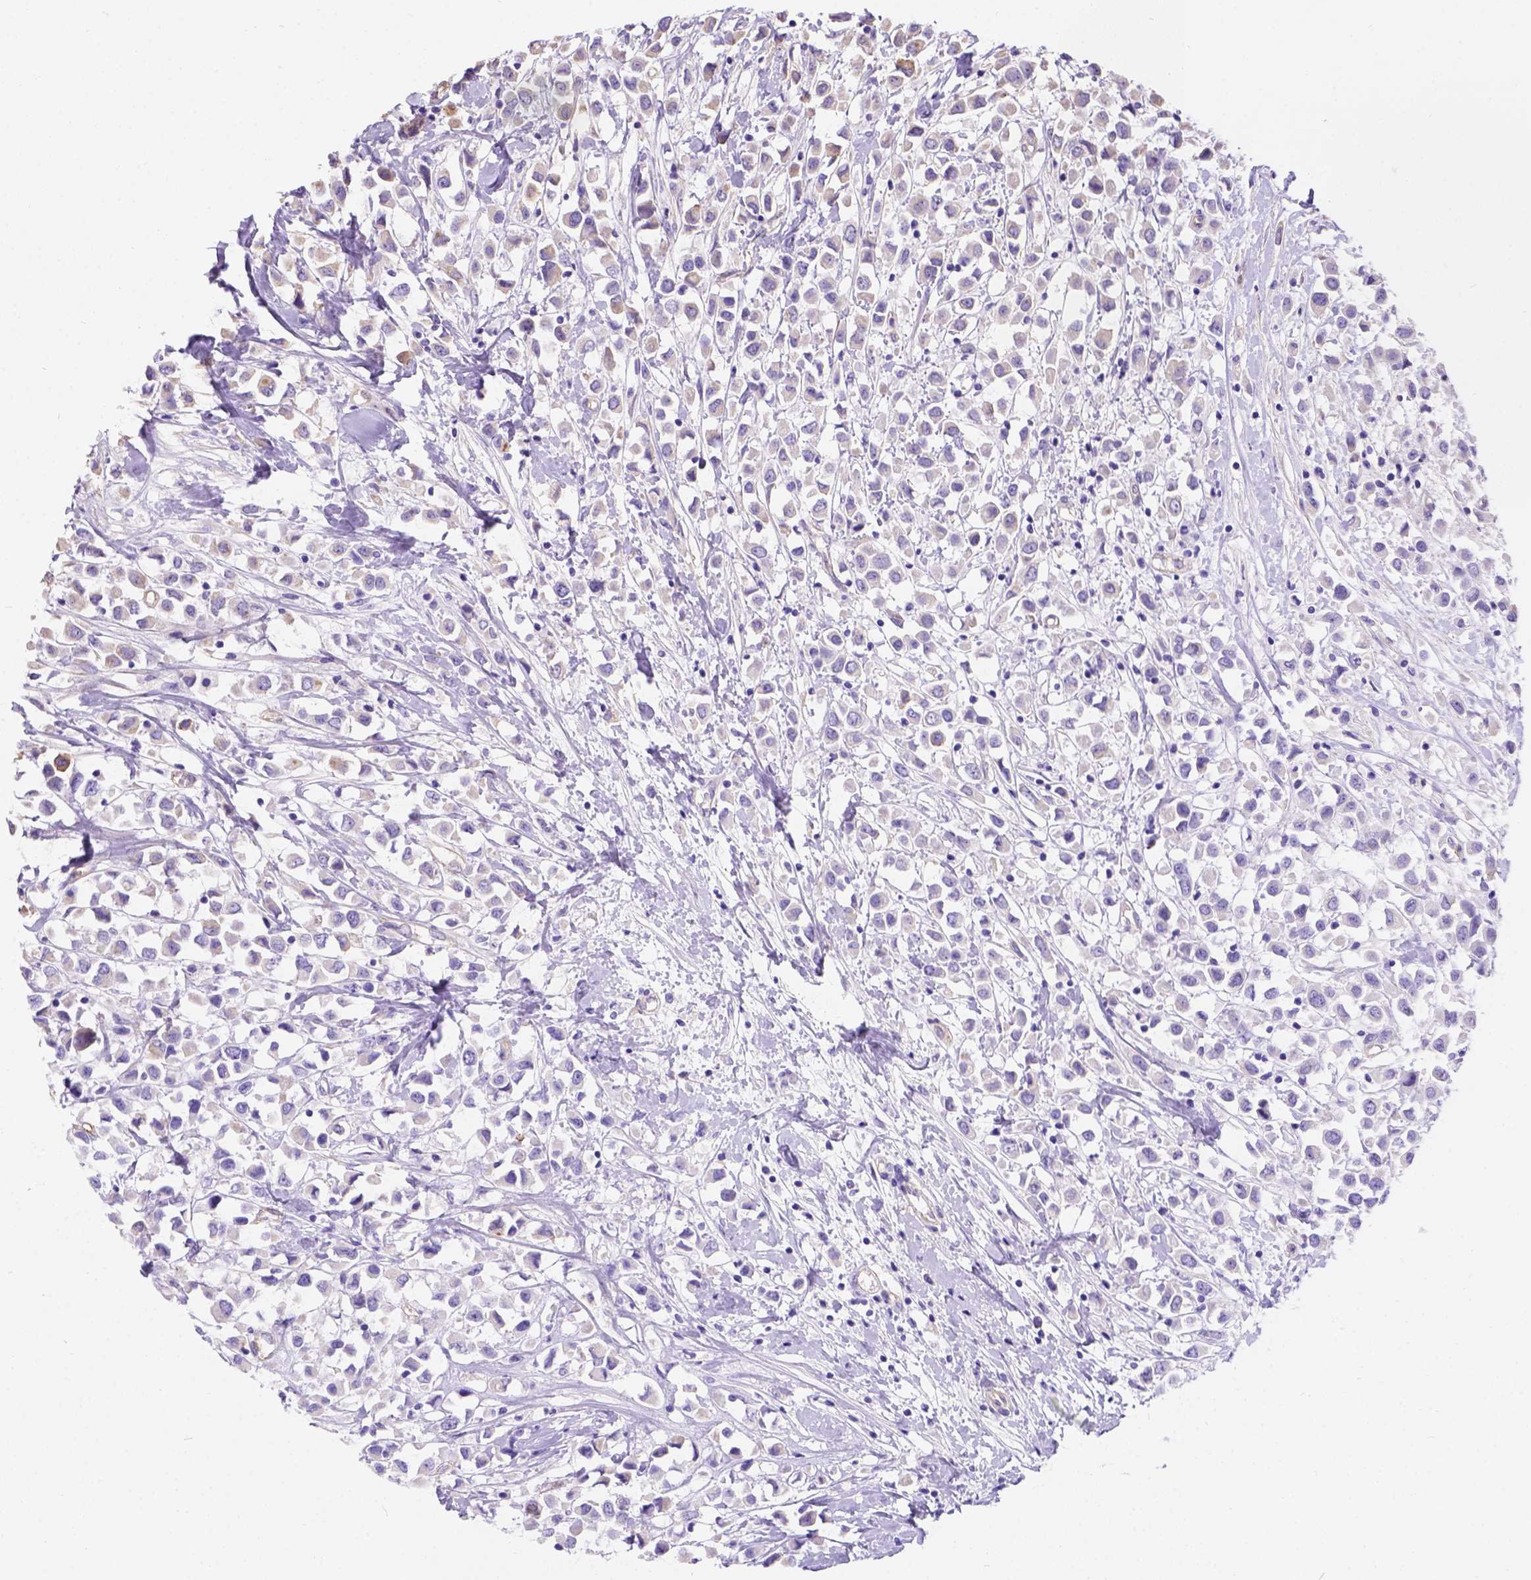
{"staining": {"intensity": "negative", "quantity": "none", "location": "none"}, "tissue": "breast cancer", "cell_type": "Tumor cells", "image_type": "cancer", "snomed": [{"axis": "morphology", "description": "Duct carcinoma"}, {"axis": "topography", "description": "Breast"}], "caption": "Tumor cells are negative for protein expression in human breast cancer.", "gene": "PHF7", "patient": {"sex": "female", "age": 61}}